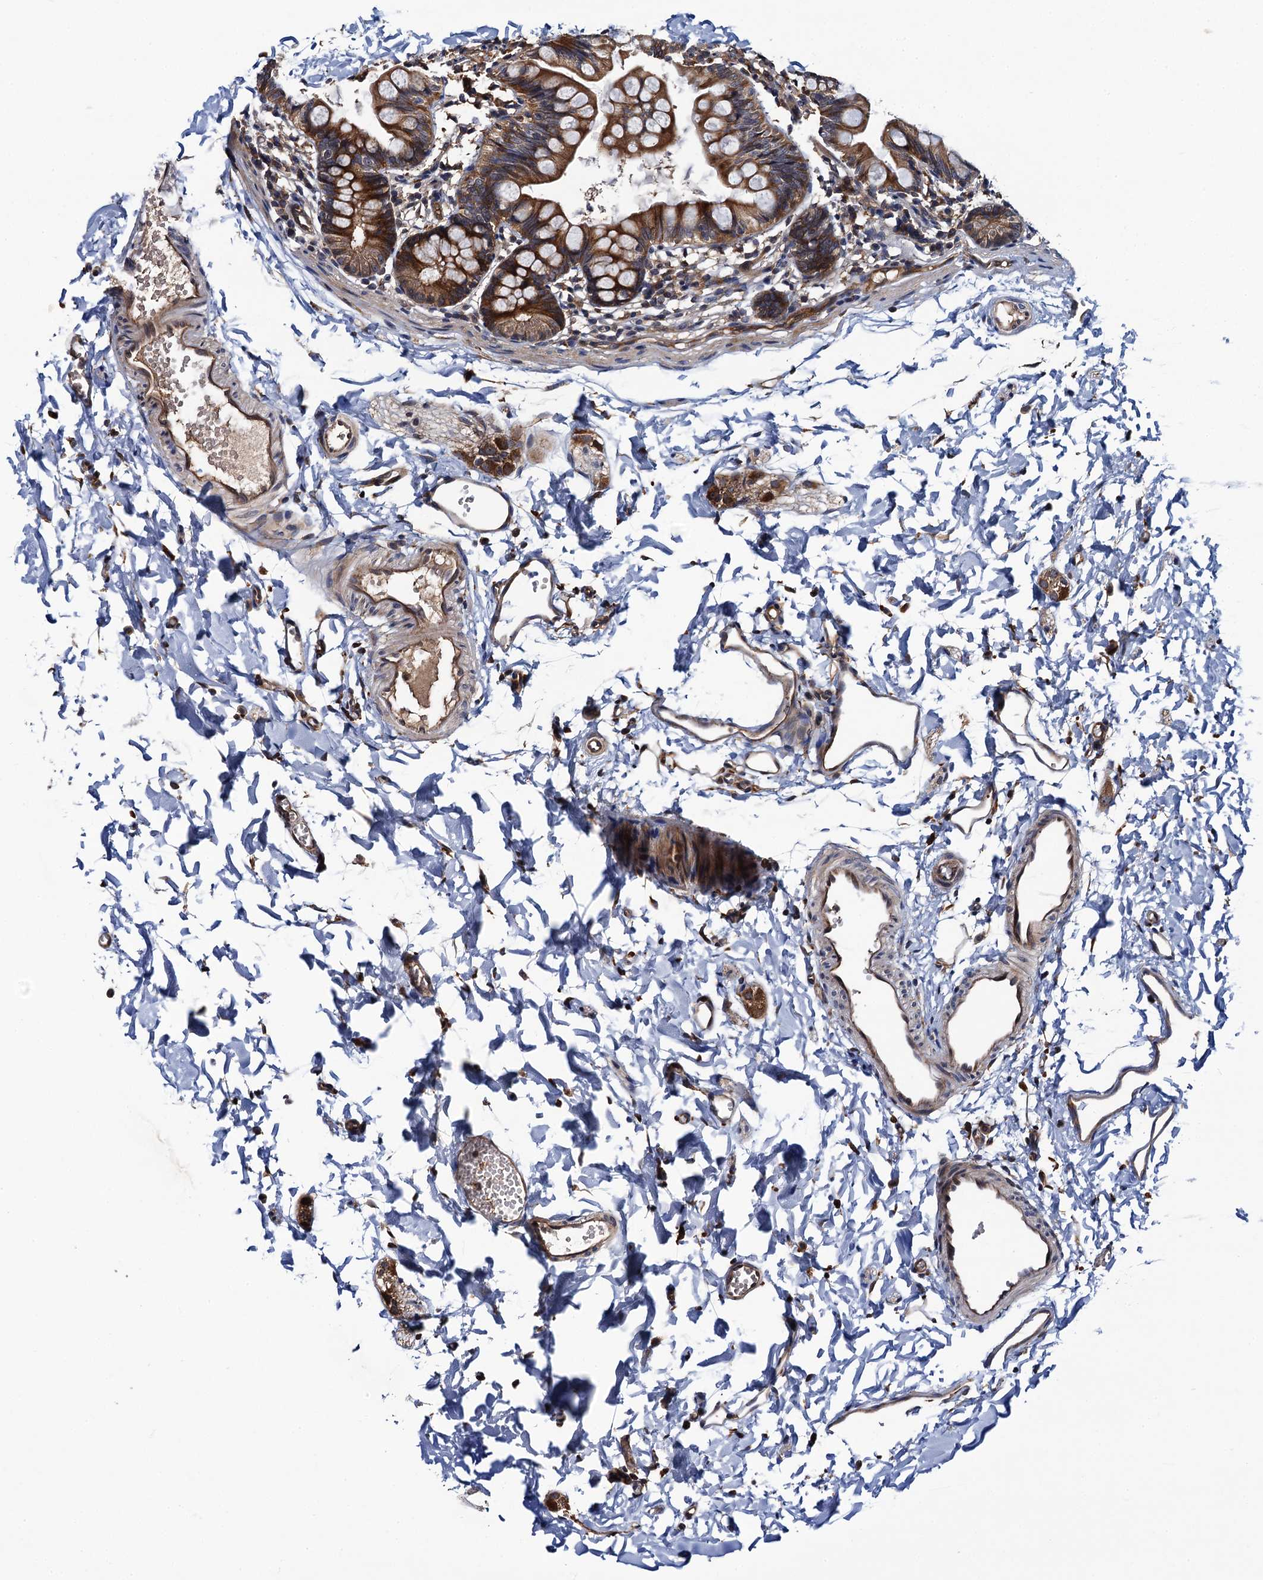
{"staining": {"intensity": "moderate", "quantity": ">75%", "location": "cytoplasmic/membranous"}, "tissue": "small intestine", "cell_type": "Glandular cells", "image_type": "normal", "snomed": [{"axis": "morphology", "description": "Normal tissue, NOS"}, {"axis": "topography", "description": "Small intestine"}], "caption": "Protein staining shows moderate cytoplasmic/membranous positivity in about >75% of glandular cells in normal small intestine.", "gene": "VPS35", "patient": {"sex": "male", "age": 7}}